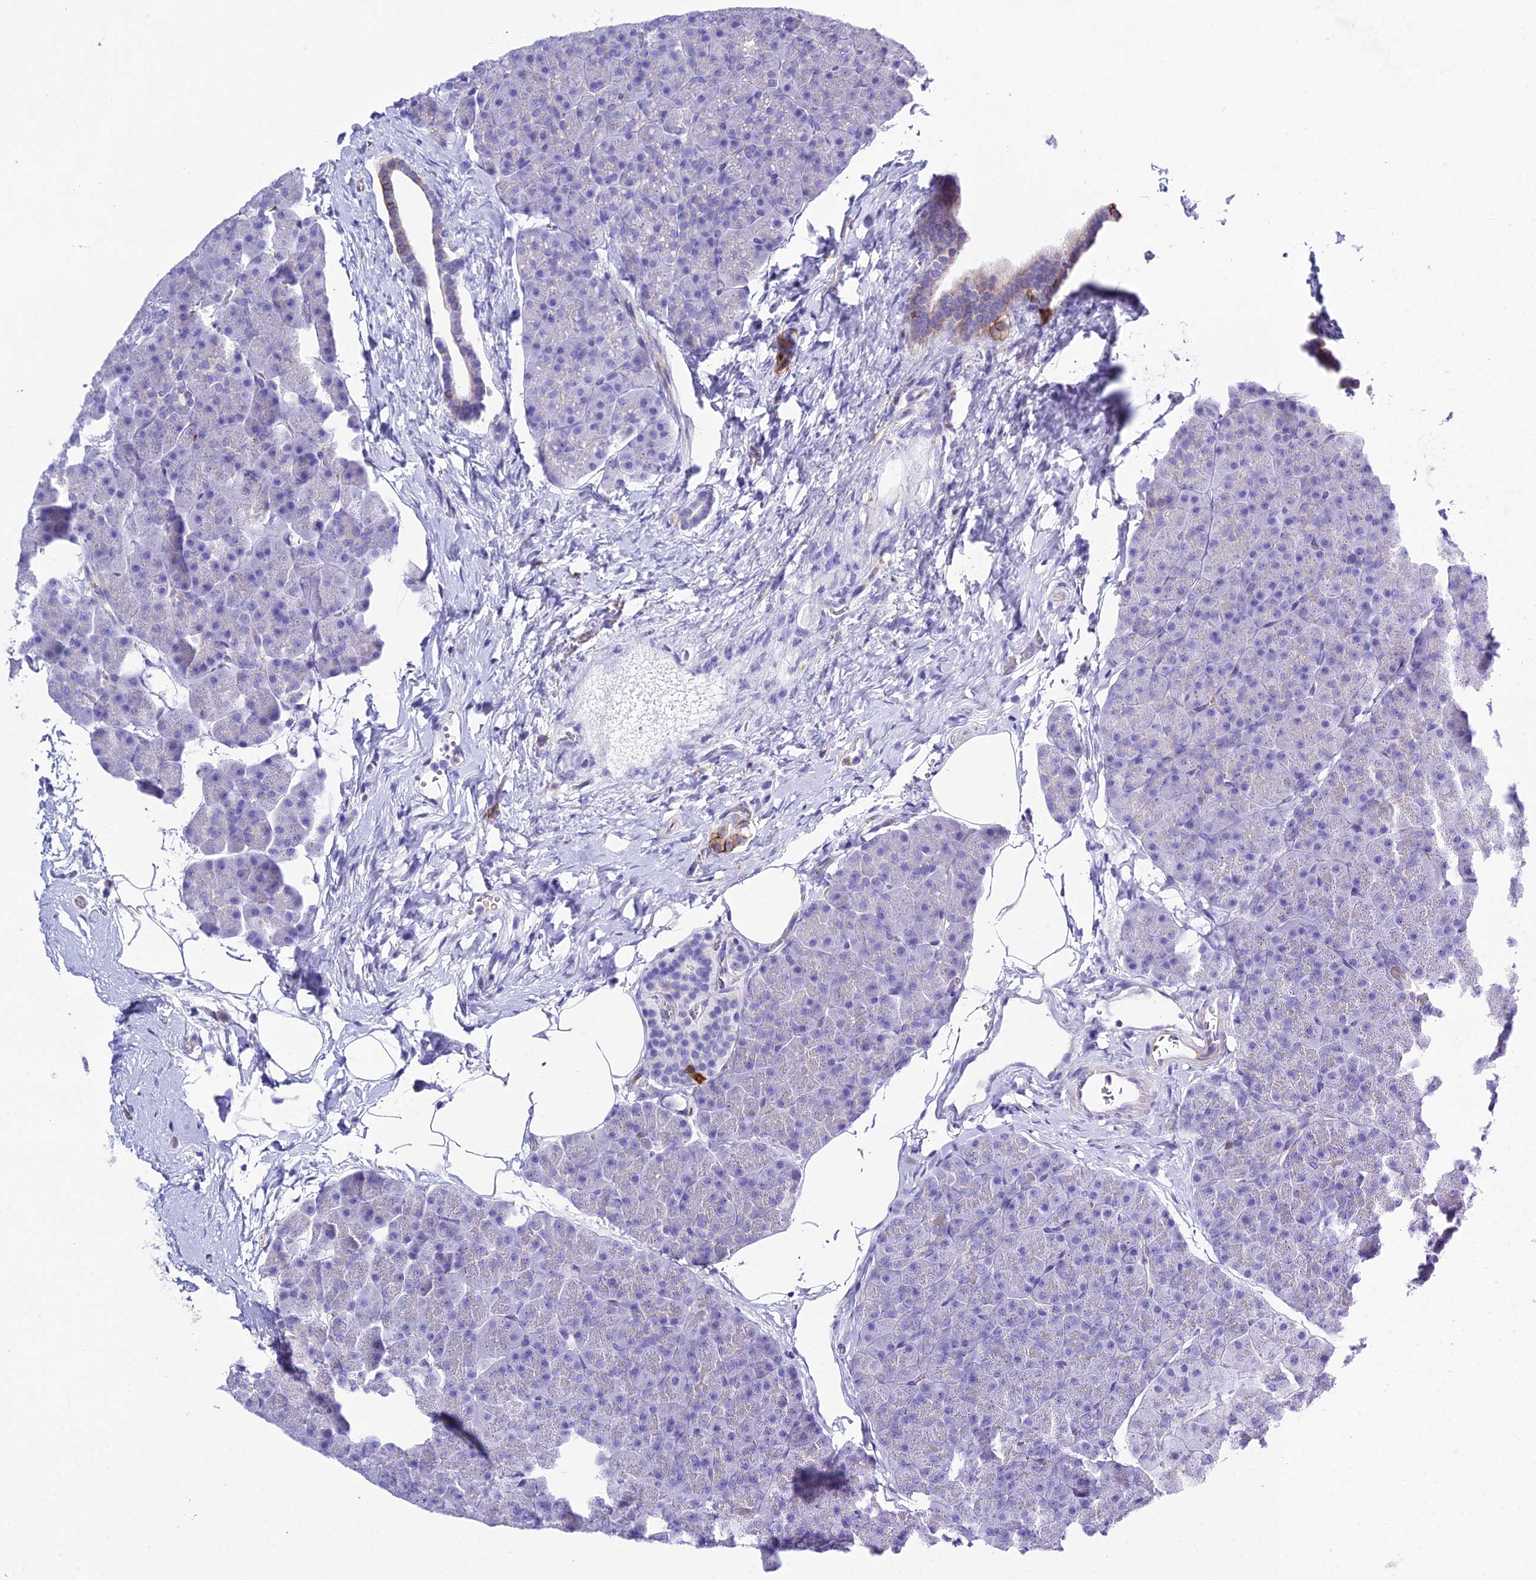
{"staining": {"intensity": "moderate", "quantity": "<25%", "location": "cytoplasmic/membranous"}, "tissue": "pancreas", "cell_type": "Exocrine glandular cells", "image_type": "normal", "snomed": [{"axis": "morphology", "description": "Normal tissue, NOS"}, {"axis": "topography", "description": "Pancreas"}], "caption": "Protein expression analysis of benign pancreas reveals moderate cytoplasmic/membranous positivity in approximately <25% of exocrine glandular cells. (brown staining indicates protein expression, while blue staining denotes nuclei).", "gene": "OR1Q1", "patient": {"sex": "male", "age": 36}}